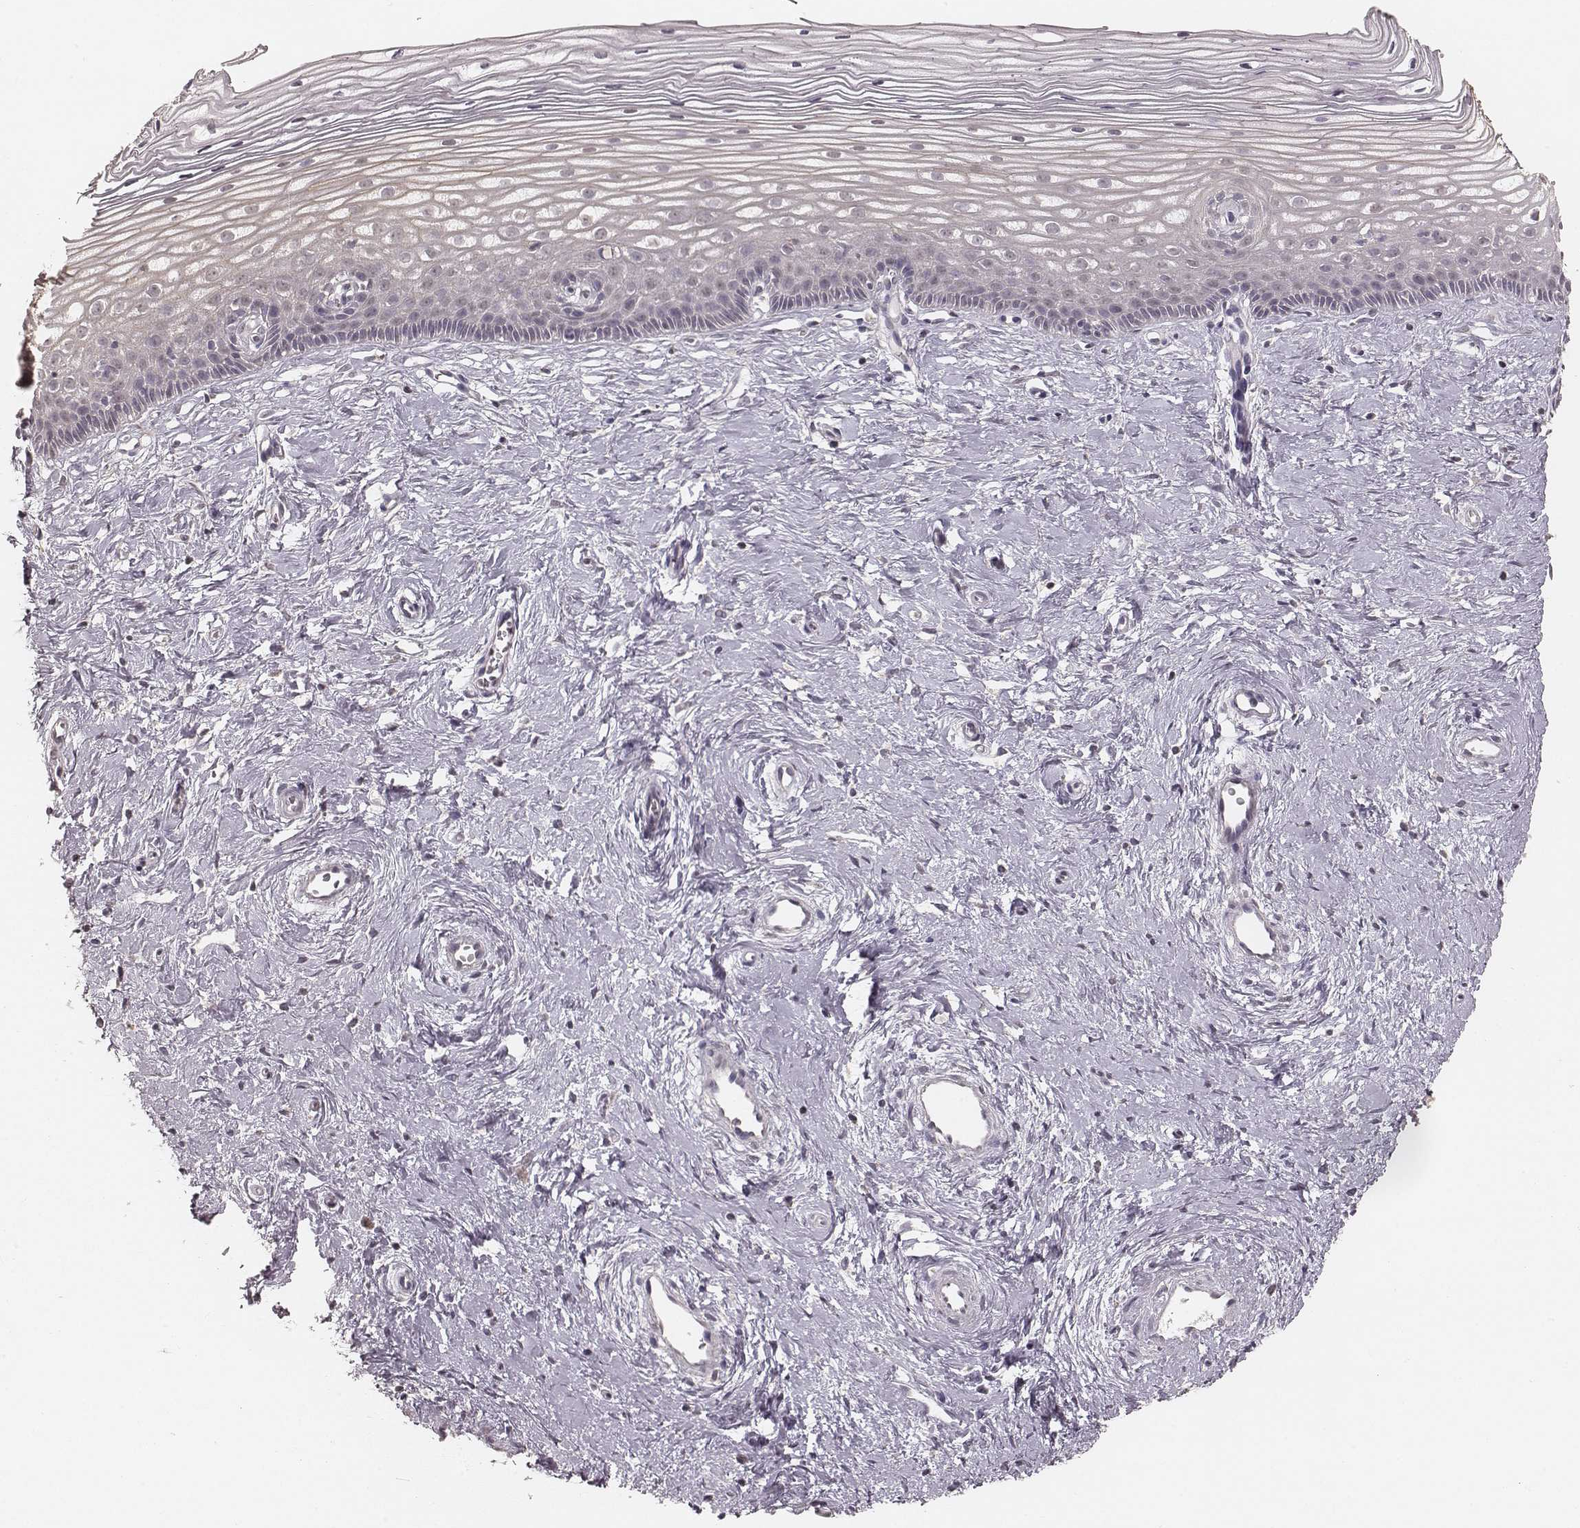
{"staining": {"intensity": "negative", "quantity": "none", "location": "none"}, "tissue": "cervix", "cell_type": "Glandular cells", "image_type": "normal", "snomed": [{"axis": "morphology", "description": "Normal tissue, NOS"}, {"axis": "topography", "description": "Cervix"}], "caption": "The micrograph shows no staining of glandular cells in benign cervix.", "gene": "LY6K", "patient": {"sex": "female", "age": 40}}